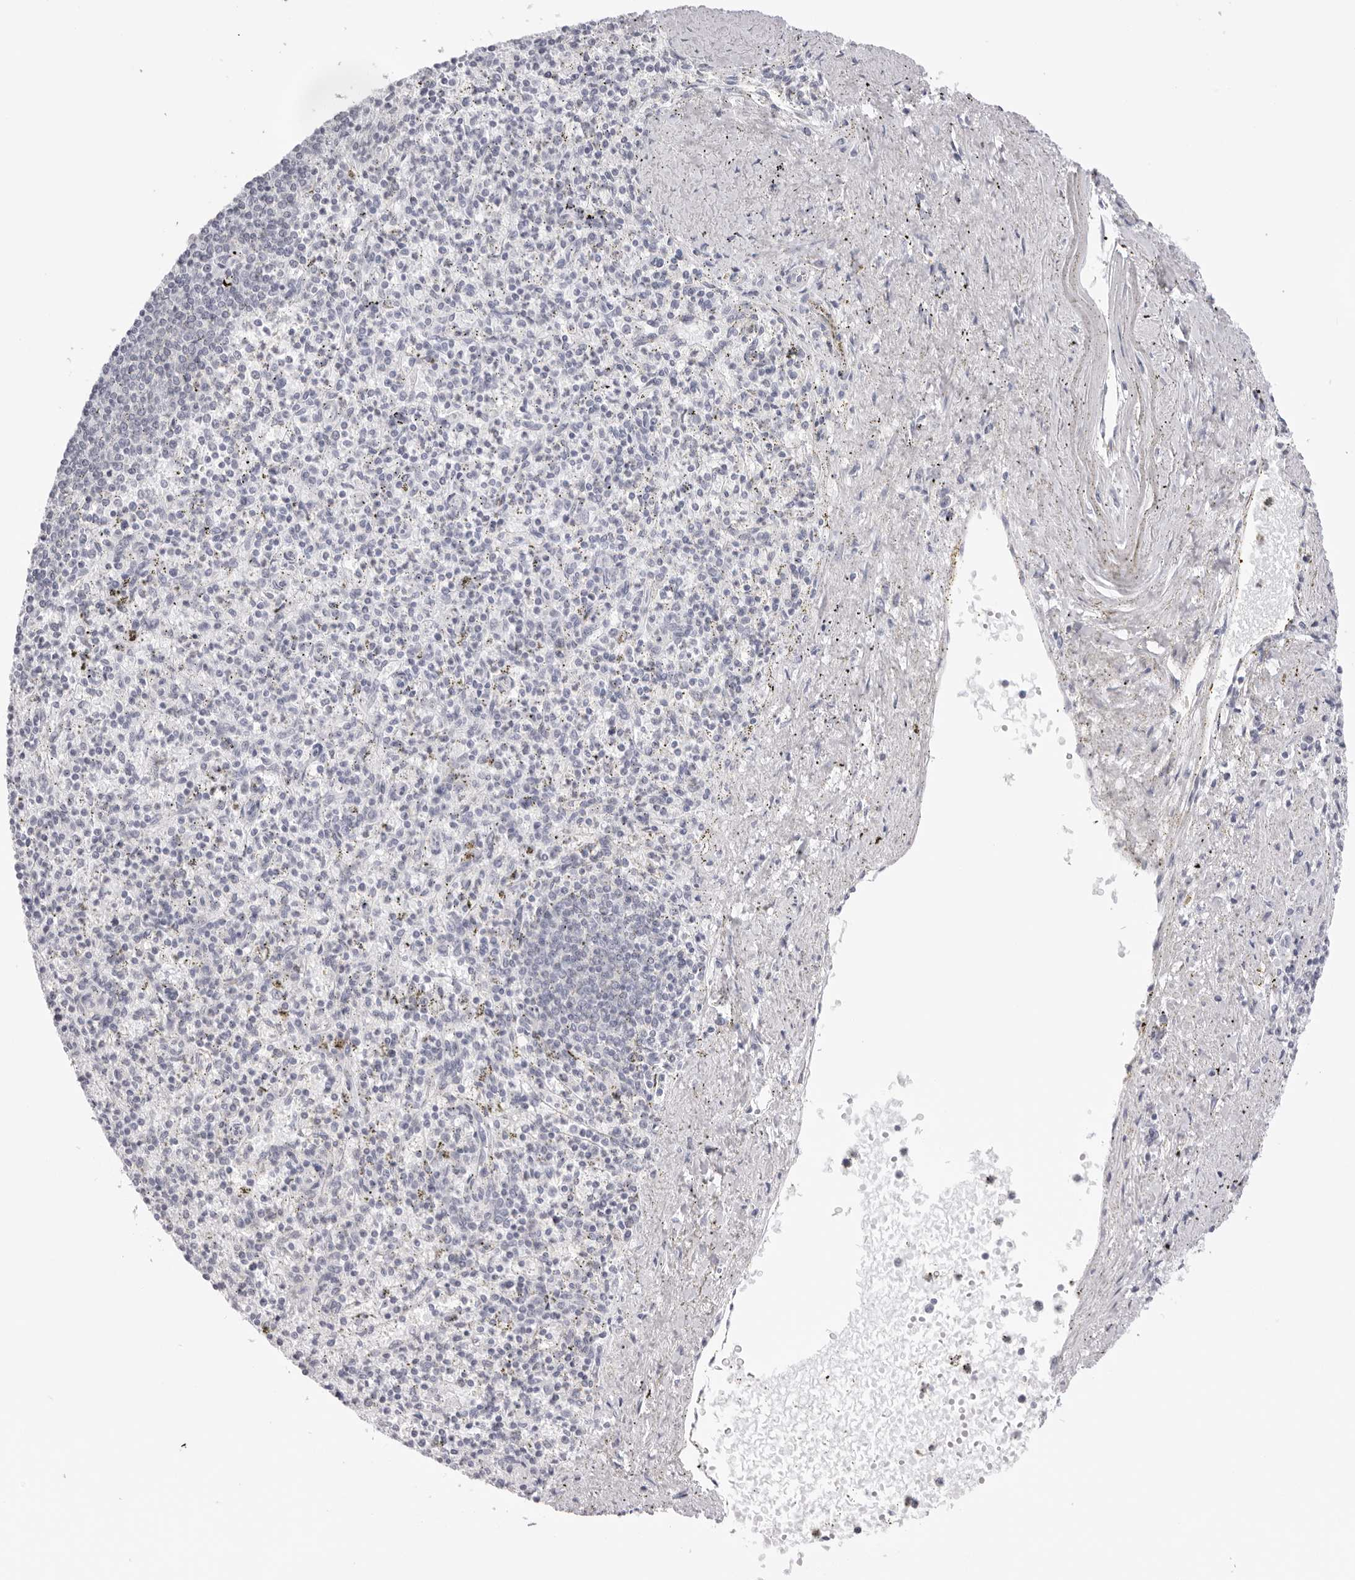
{"staining": {"intensity": "negative", "quantity": "none", "location": "none"}, "tissue": "spleen", "cell_type": "Cells in red pulp", "image_type": "normal", "snomed": [{"axis": "morphology", "description": "Normal tissue, NOS"}, {"axis": "topography", "description": "Spleen"}], "caption": "This is an immunohistochemistry (IHC) photomicrograph of normal human spleen. There is no staining in cells in red pulp.", "gene": "KLK12", "patient": {"sex": "male", "age": 72}}